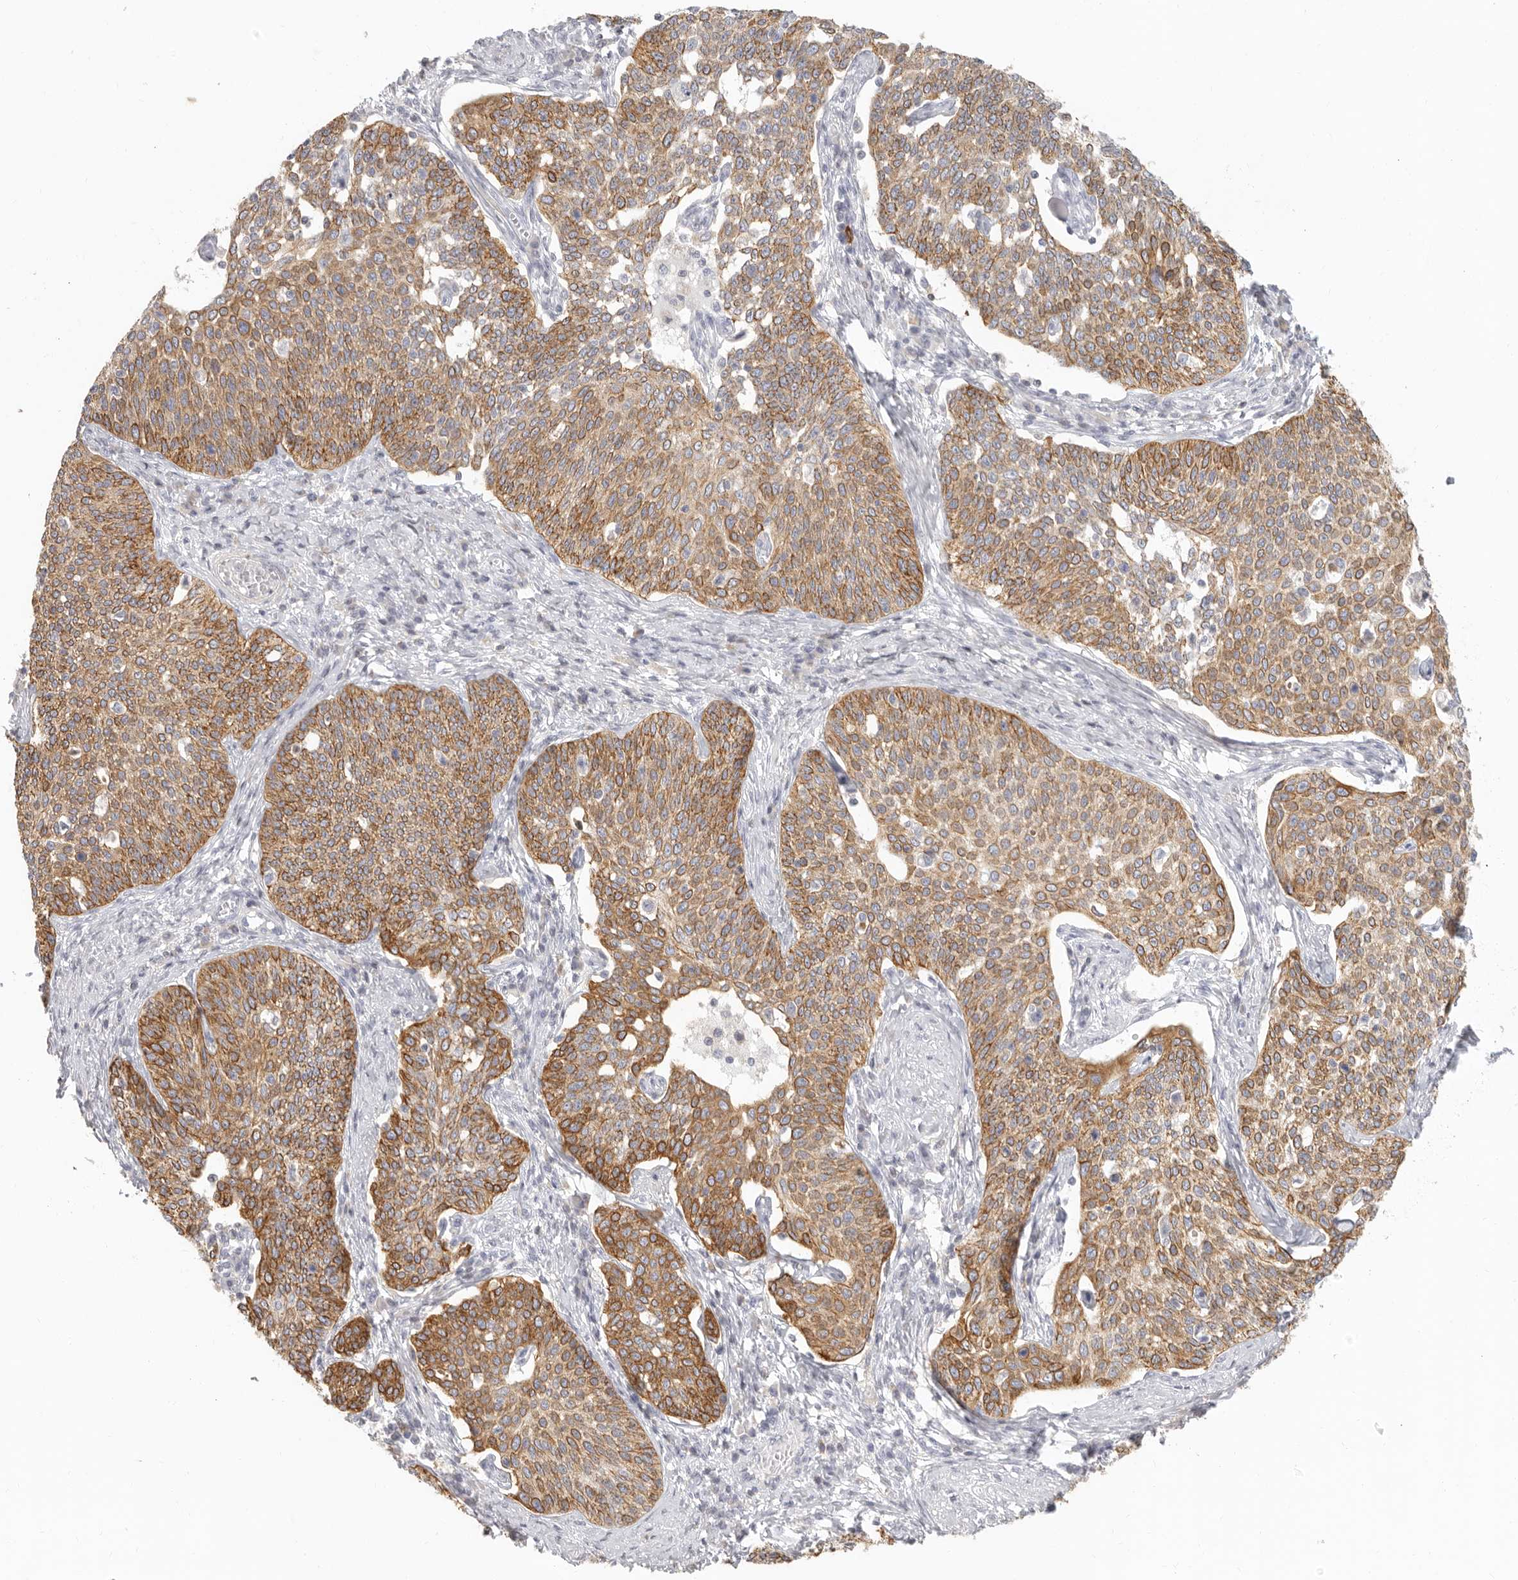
{"staining": {"intensity": "moderate", "quantity": ">75%", "location": "cytoplasmic/membranous"}, "tissue": "cervical cancer", "cell_type": "Tumor cells", "image_type": "cancer", "snomed": [{"axis": "morphology", "description": "Squamous cell carcinoma, NOS"}, {"axis": "topography", "description": "Cervix"}], "caption": "Immunohistochemistry micrograph of human cervical cancer (squamous cell carcinoma) stained for a protein (brown), which exhibits medium levels of moderate cytoplasmic/membranous staining in about >75% of tumor cells.", "gene": "NIBAN1", "patient": {"sex": "female", "age": 34}}